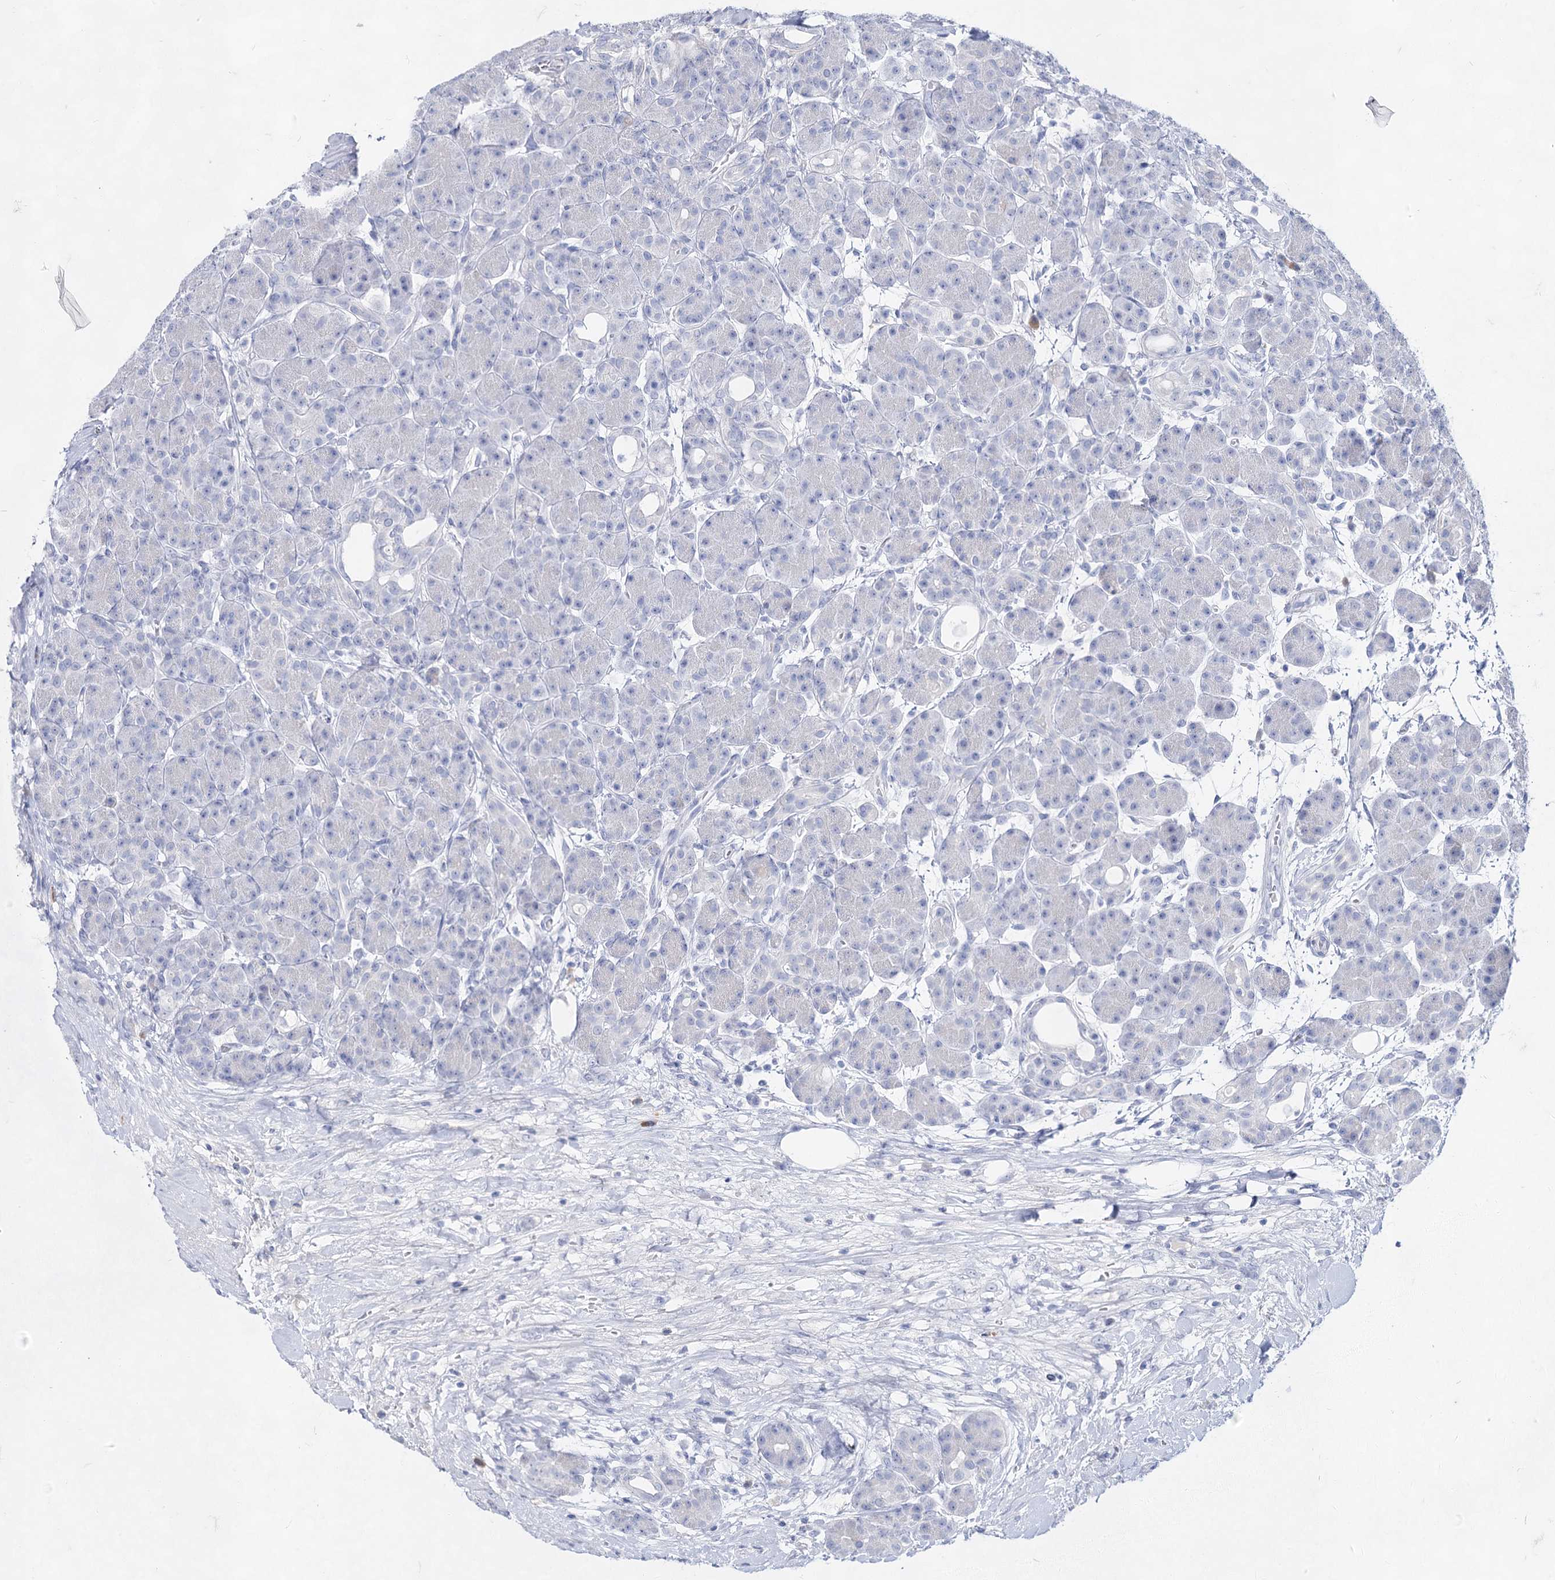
{"staining": {"intensity": "negative", "quantity": "none", "location": "none"}, "tissue": "pancreas", "cell_type": "Exocrine glandular cells", "image_type": "normal", "snomed": [{"axis": "morphology", "description": "Normal tissue, NOS"}, {"axis": "topography", "description": "Pancreas"}], "caption": "A high-resolution micrograph shows IHC staining of unremarkable pancreas, which reveals no significant positivity in exocrine glandular cells.", "gene": "ACRV1", "patient": {"sex": "male", "age": 63}}